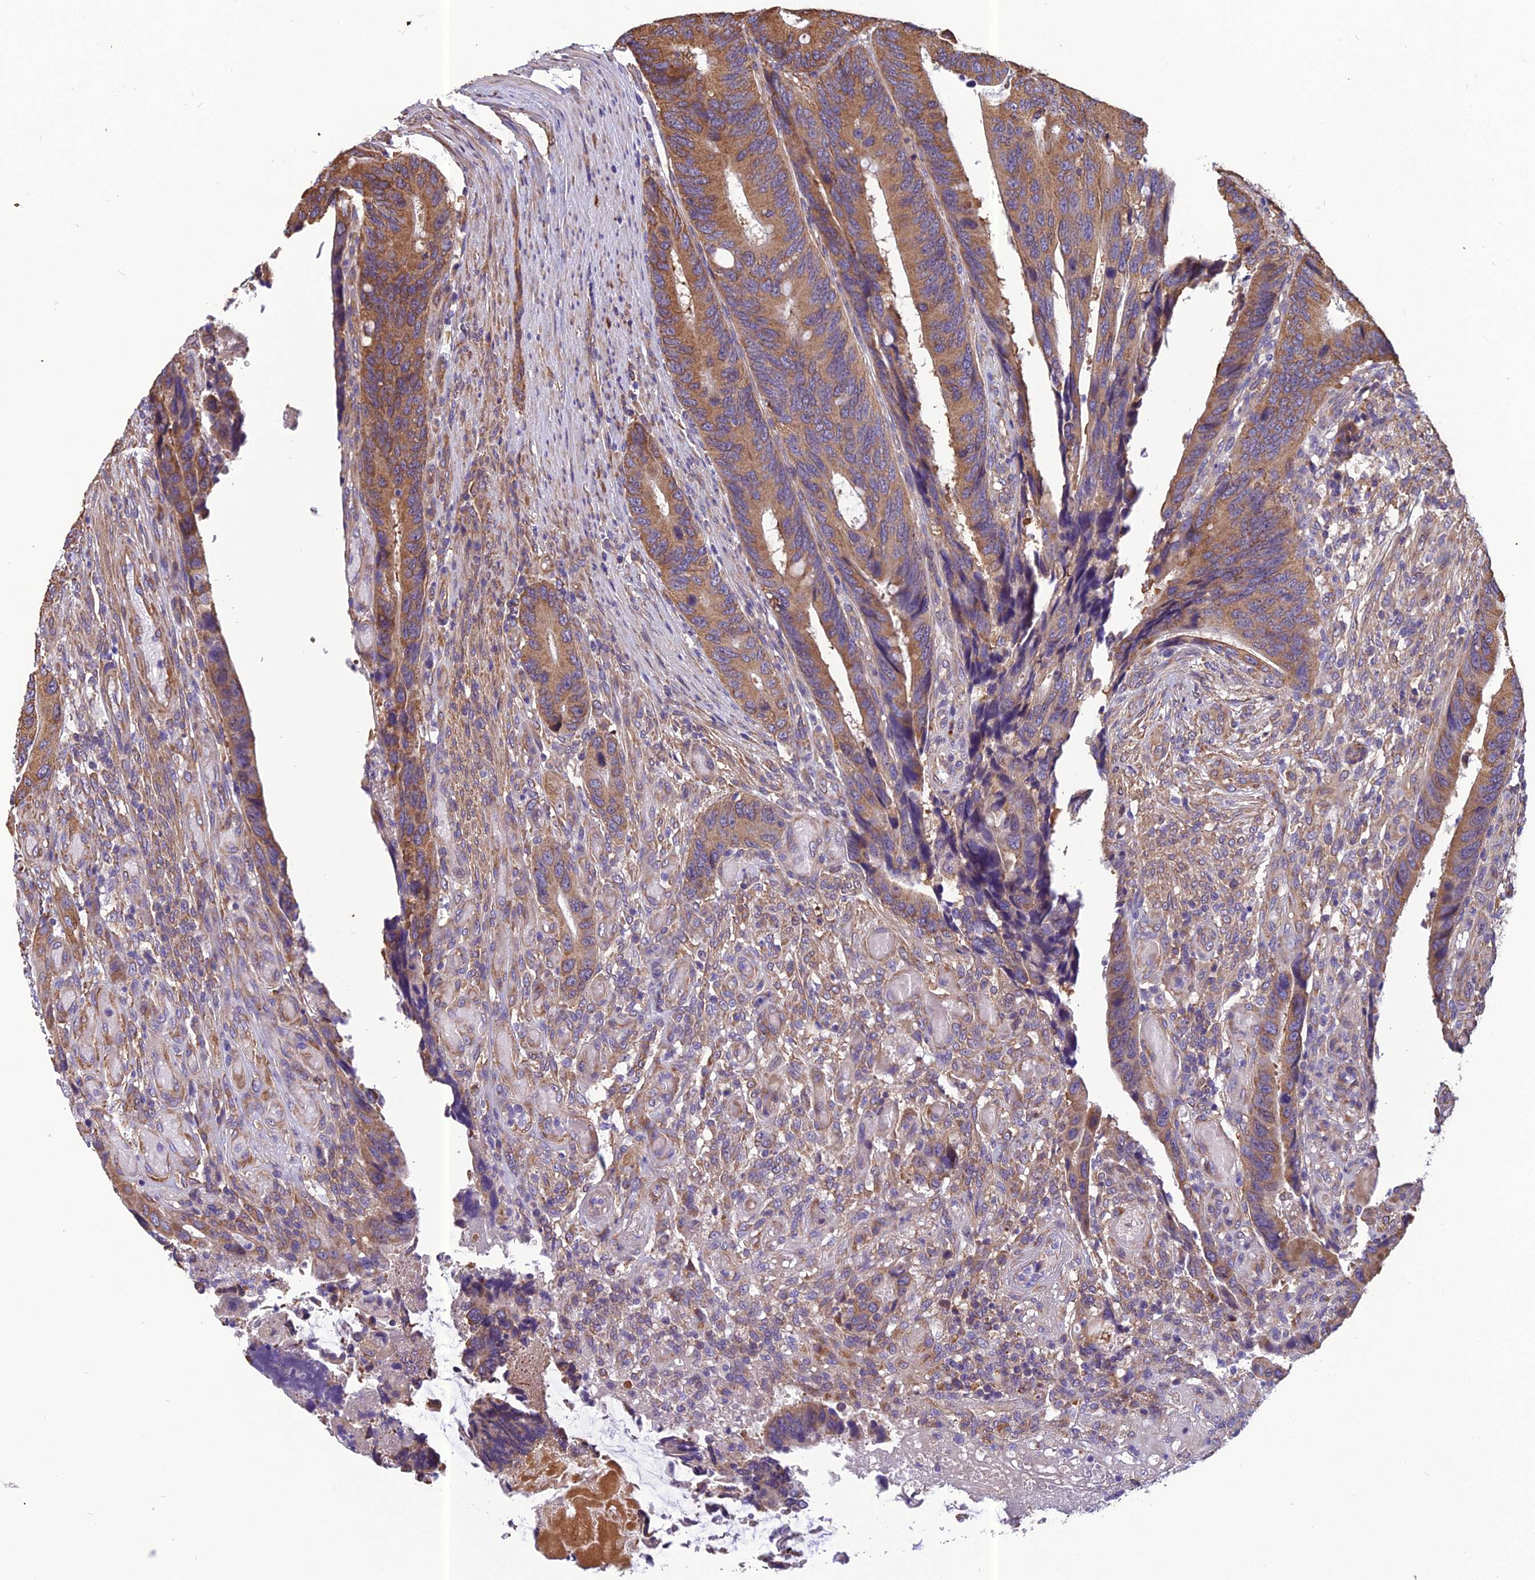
{"staining": {"intensity": "moderate", "quantity": ">75%", "location": "cytoplasmic/membranous"}, "tissue": "colorectal cancer", "cell_type": "Tumor cells", "image_type": "cancer", "snomed": [{"axis": "morphology", "description": "Adenocarcinoma, NOS"}, {"axis": "topography", "description": "Colon"}], "caption": "Immunohistochemistry histopathology image of human colorectal adenocarcinoma stained for a protein (brown), which reveals medium levels of moderate cytoplasmic/membranous positivity in about >75% of tumor cells.", "gene": "SPDL1", "patient": {"sex": "male", "age": 87}}